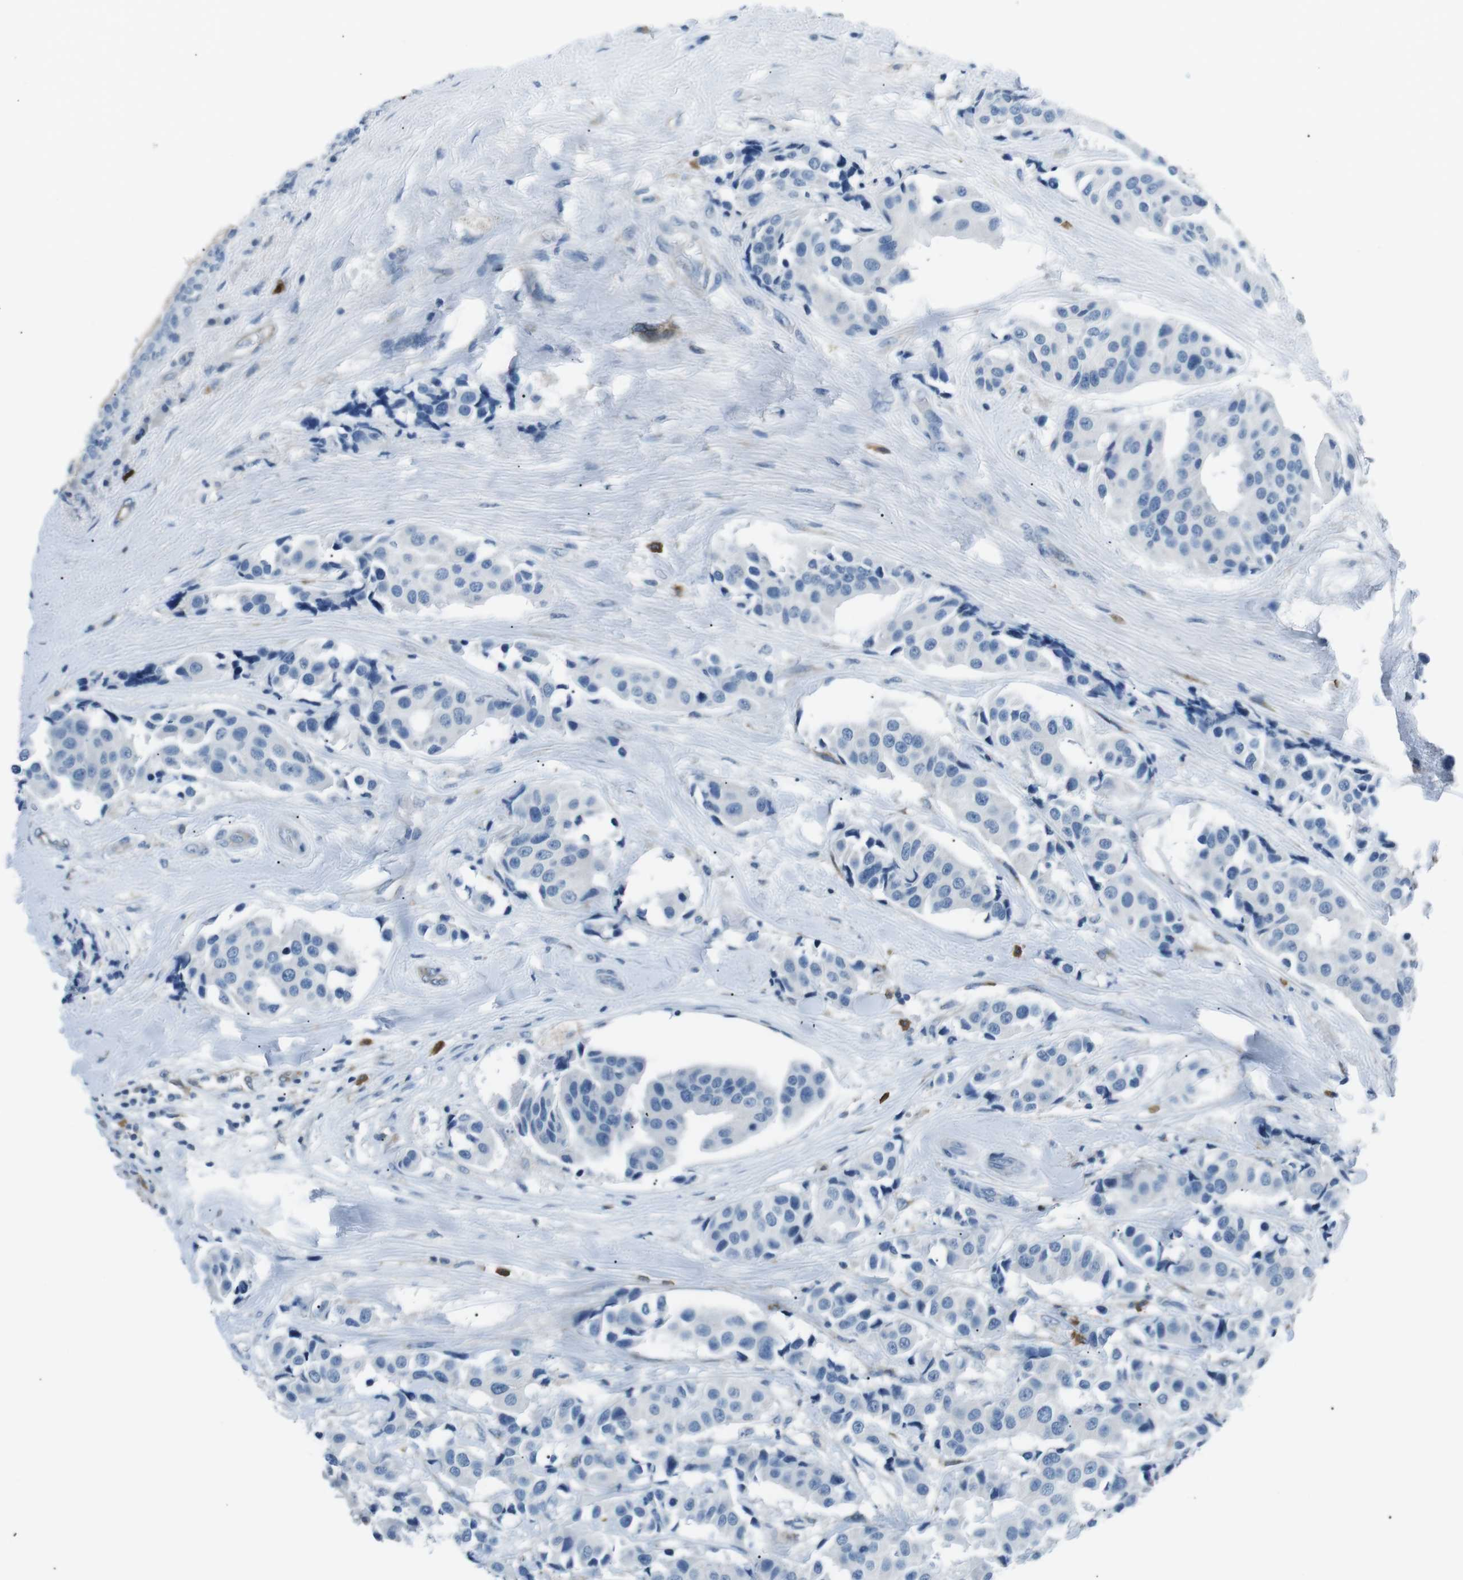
{"staining": {"intensity": "negative", "quantity": "none", "location": "none"}, "tissue": "breast cancer", "cell_type": "Tumor cells", "image_type": "cancer", "snomed": [{"axis": "morphology", "description": "Normal tissue, NOS"}, {"axis": "morphology", "description": "Duct carcinoma"}, {"axis": "topography", "description": "Breast"}], "caption": "The micrograph shows no significant staining in tumor cells of breast cancer.", "gene": "CSF2RA", "patient": {"sex": "female", "age": 39}}